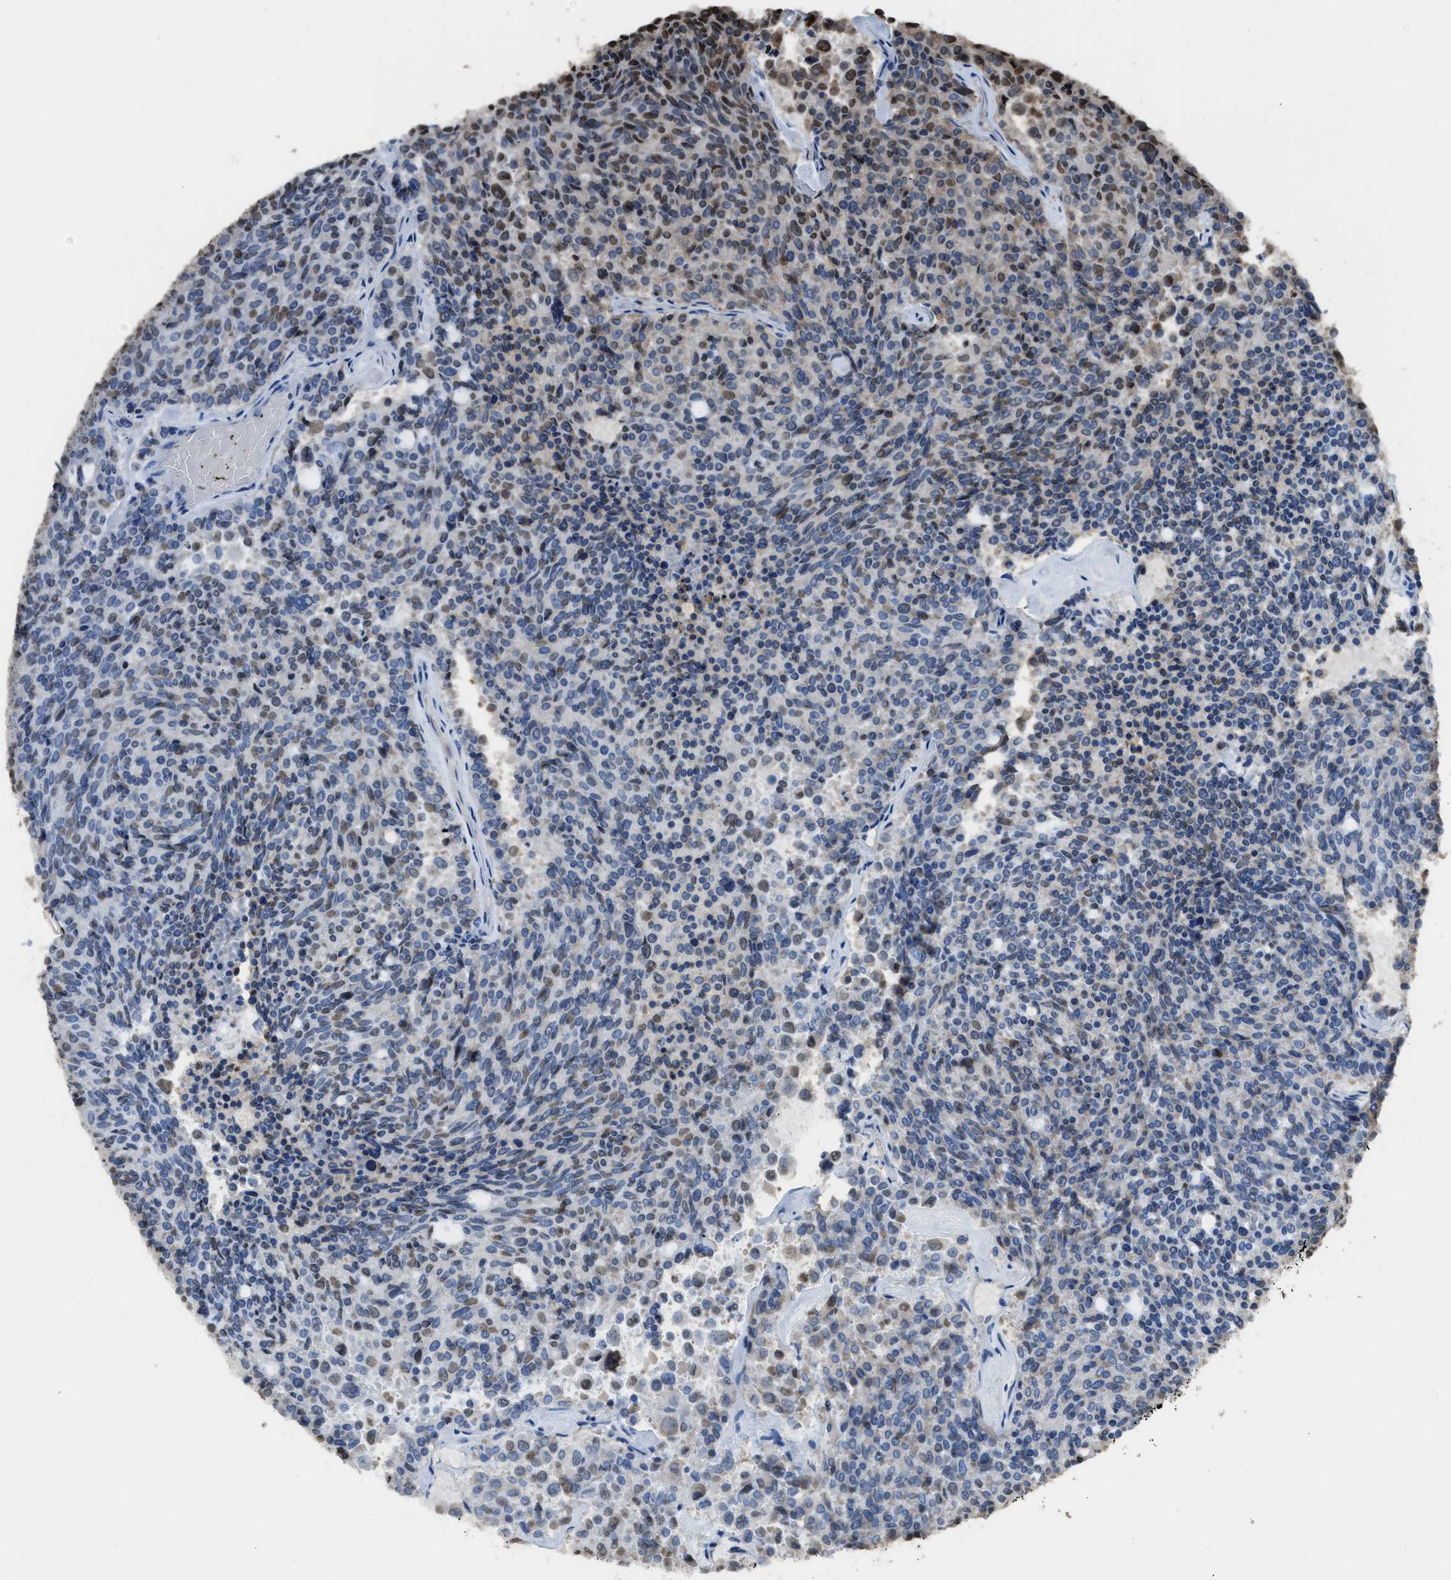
{"staining": {"intensity": "moderate", "quantity": "<25%", "location": "cytoplasmic/membranous,nuclear"}, "tissue": "carcinoid", "cell_type": "Tumor cells", "image_type": "cancer", "snomed": [{"axis": "morphology", "description": "Carcinoid, malignant, NOS"}, {"axis": "topography", "description": "Pancreas"}], "caption": "Immunohistochemistry (DAB) staining of carcinoid reveals moderate cytoplasmic/membranous and nuclear protein expression in approximately <25% of tumor cells.", "gene": "ALX1", "patient": {"sex": "female", "age": 54}}